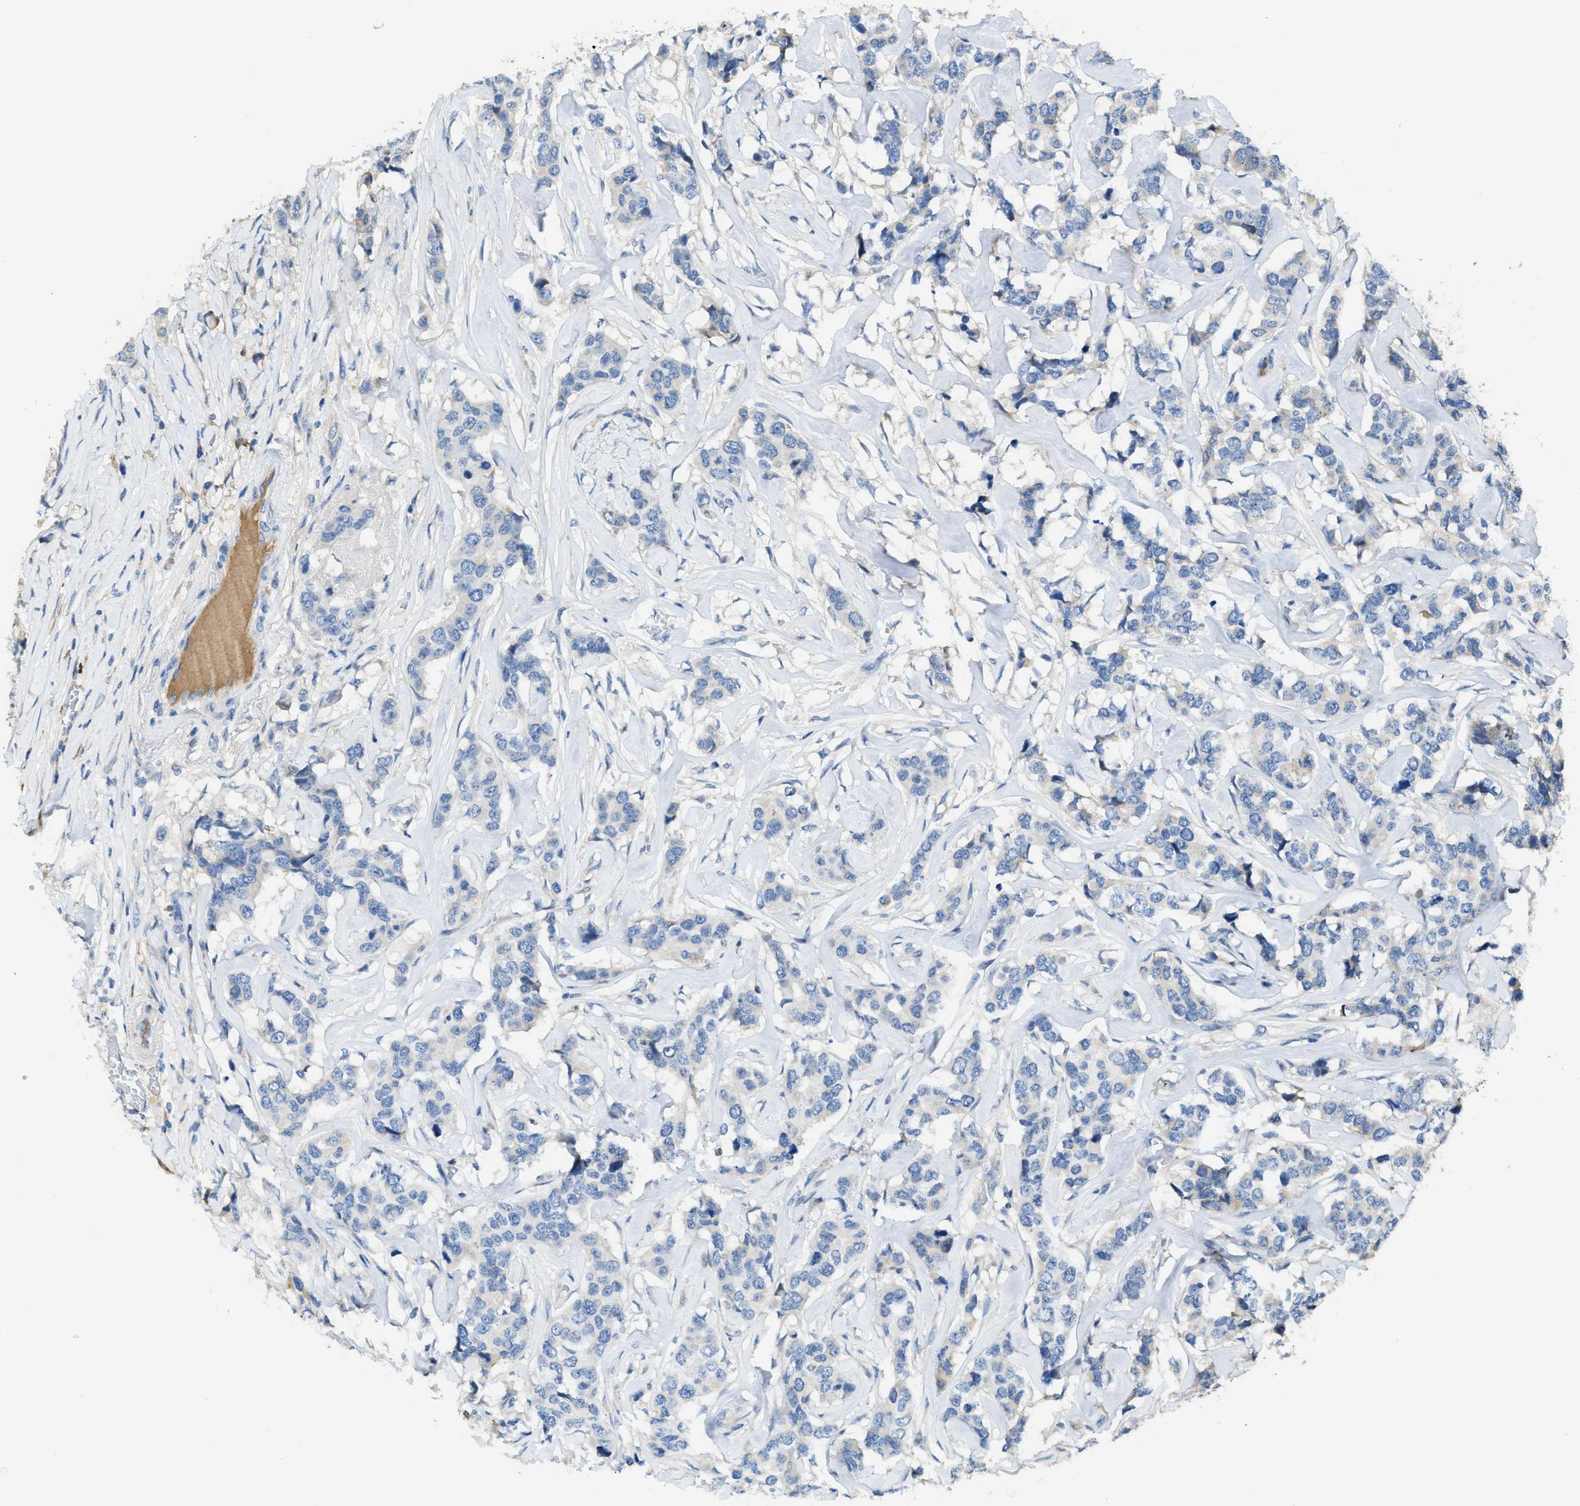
{"staining": {"intensity": "negative", "quantity": "none", "location": "none"}, "tissue": "breast cancer", "cell_type": "Tumor cells", "image_type": "cancer", "snomed": [{"axis": "morphology", "description": "Lobular carcinoma"}, {"axis": "topography", "description": "Breast"}], "caption": "The histopathology image shows no staining of tumor cells in breast cancer.", "gene": "RIPK2", "patient": {"sex": "female", "age": 59}}